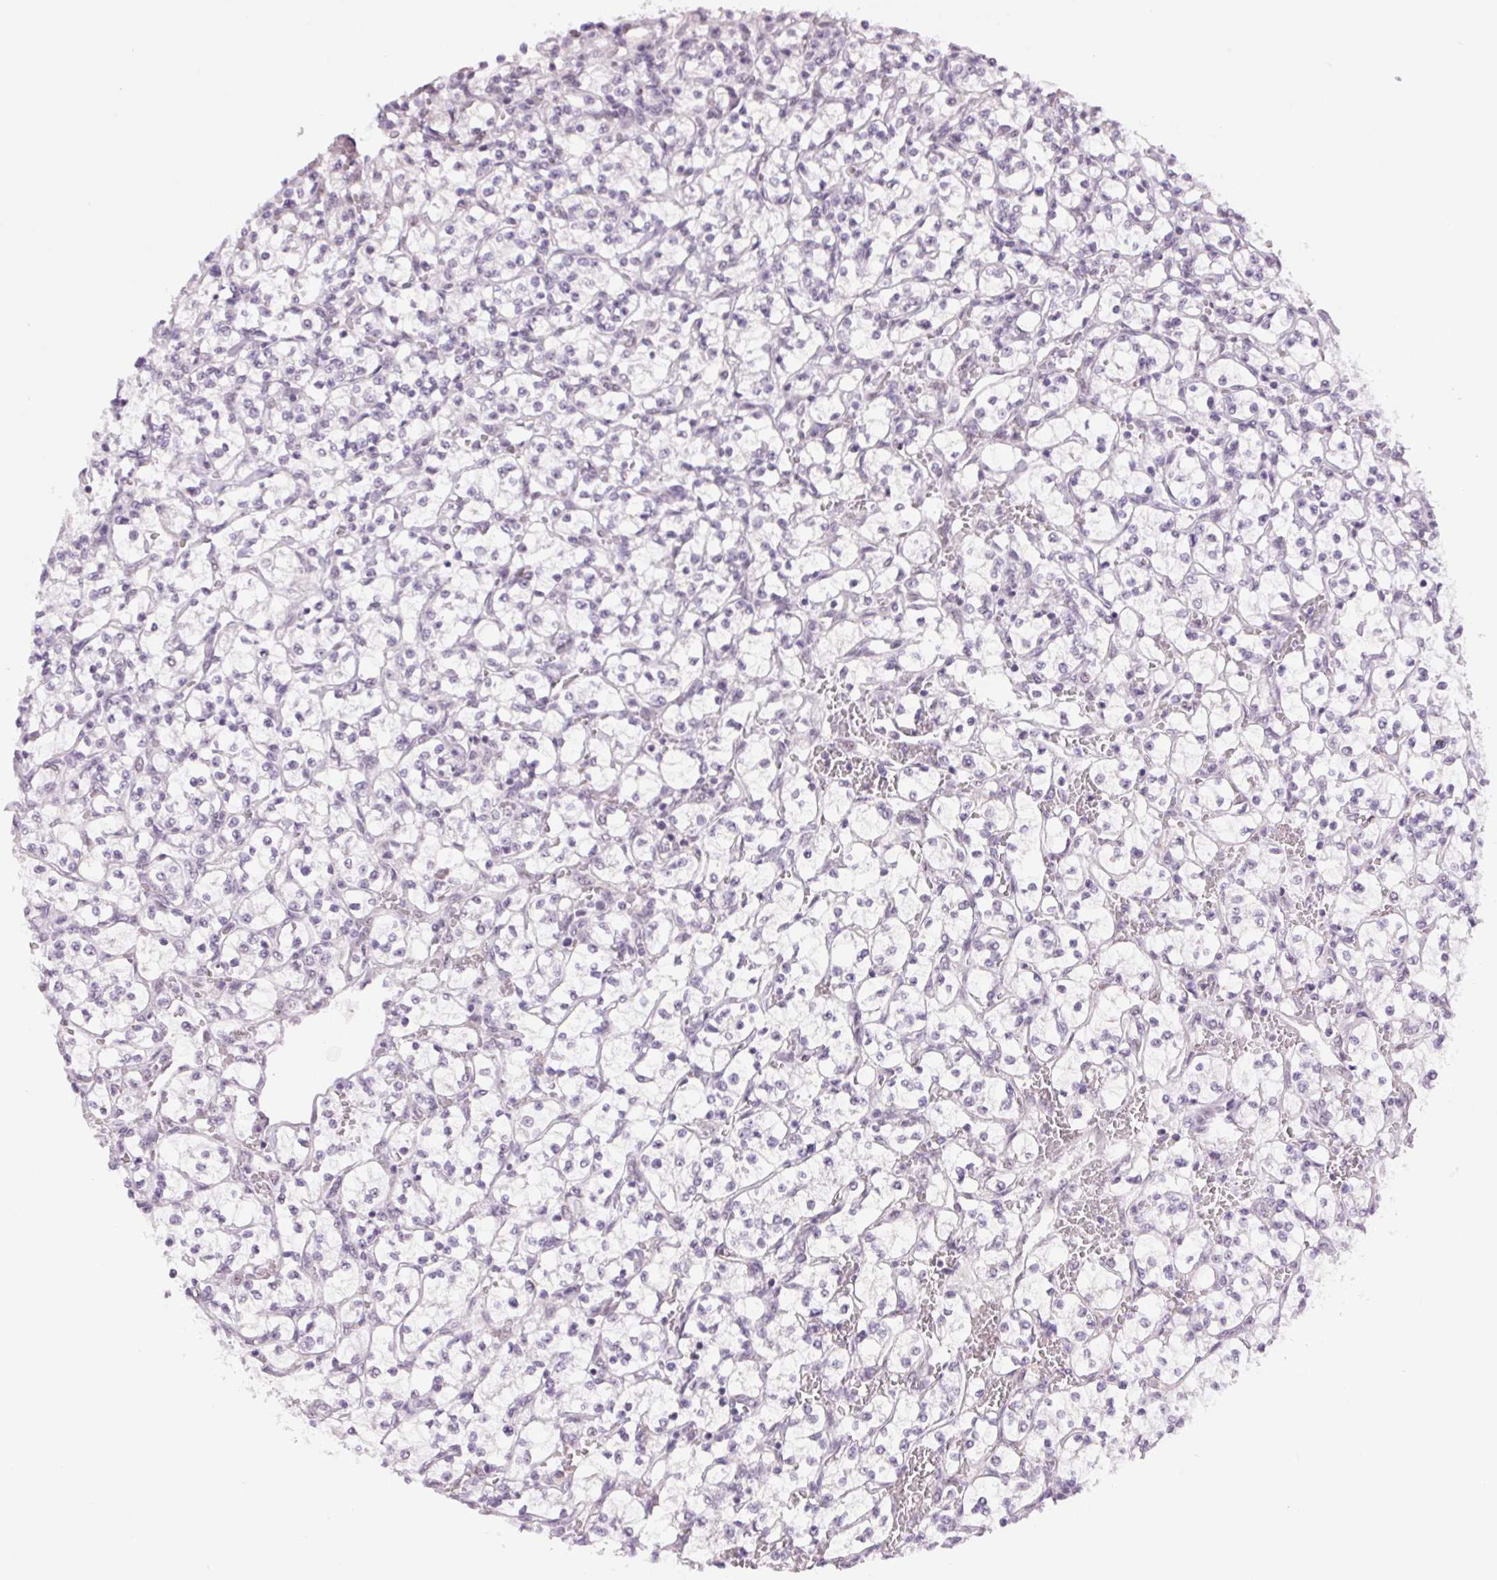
{"staining": {"intensity": "negative", "quantity": "none", "location": "none"}, "tissue": "renal cancer", "cell_type": "Tumor cells", "image_type": "cancer", "snomed": [{"axis": "morphology", "description": "Adenocarcinoma, NOS"}, {"axis": "topography", "description": "Kidney"}], "caption": "This is an IHC photomicrograph of human renal cancer. There is no staining in tumor cells.", "gene": "ZC3H14", "patient": {"sex": "female", "age": 64}}